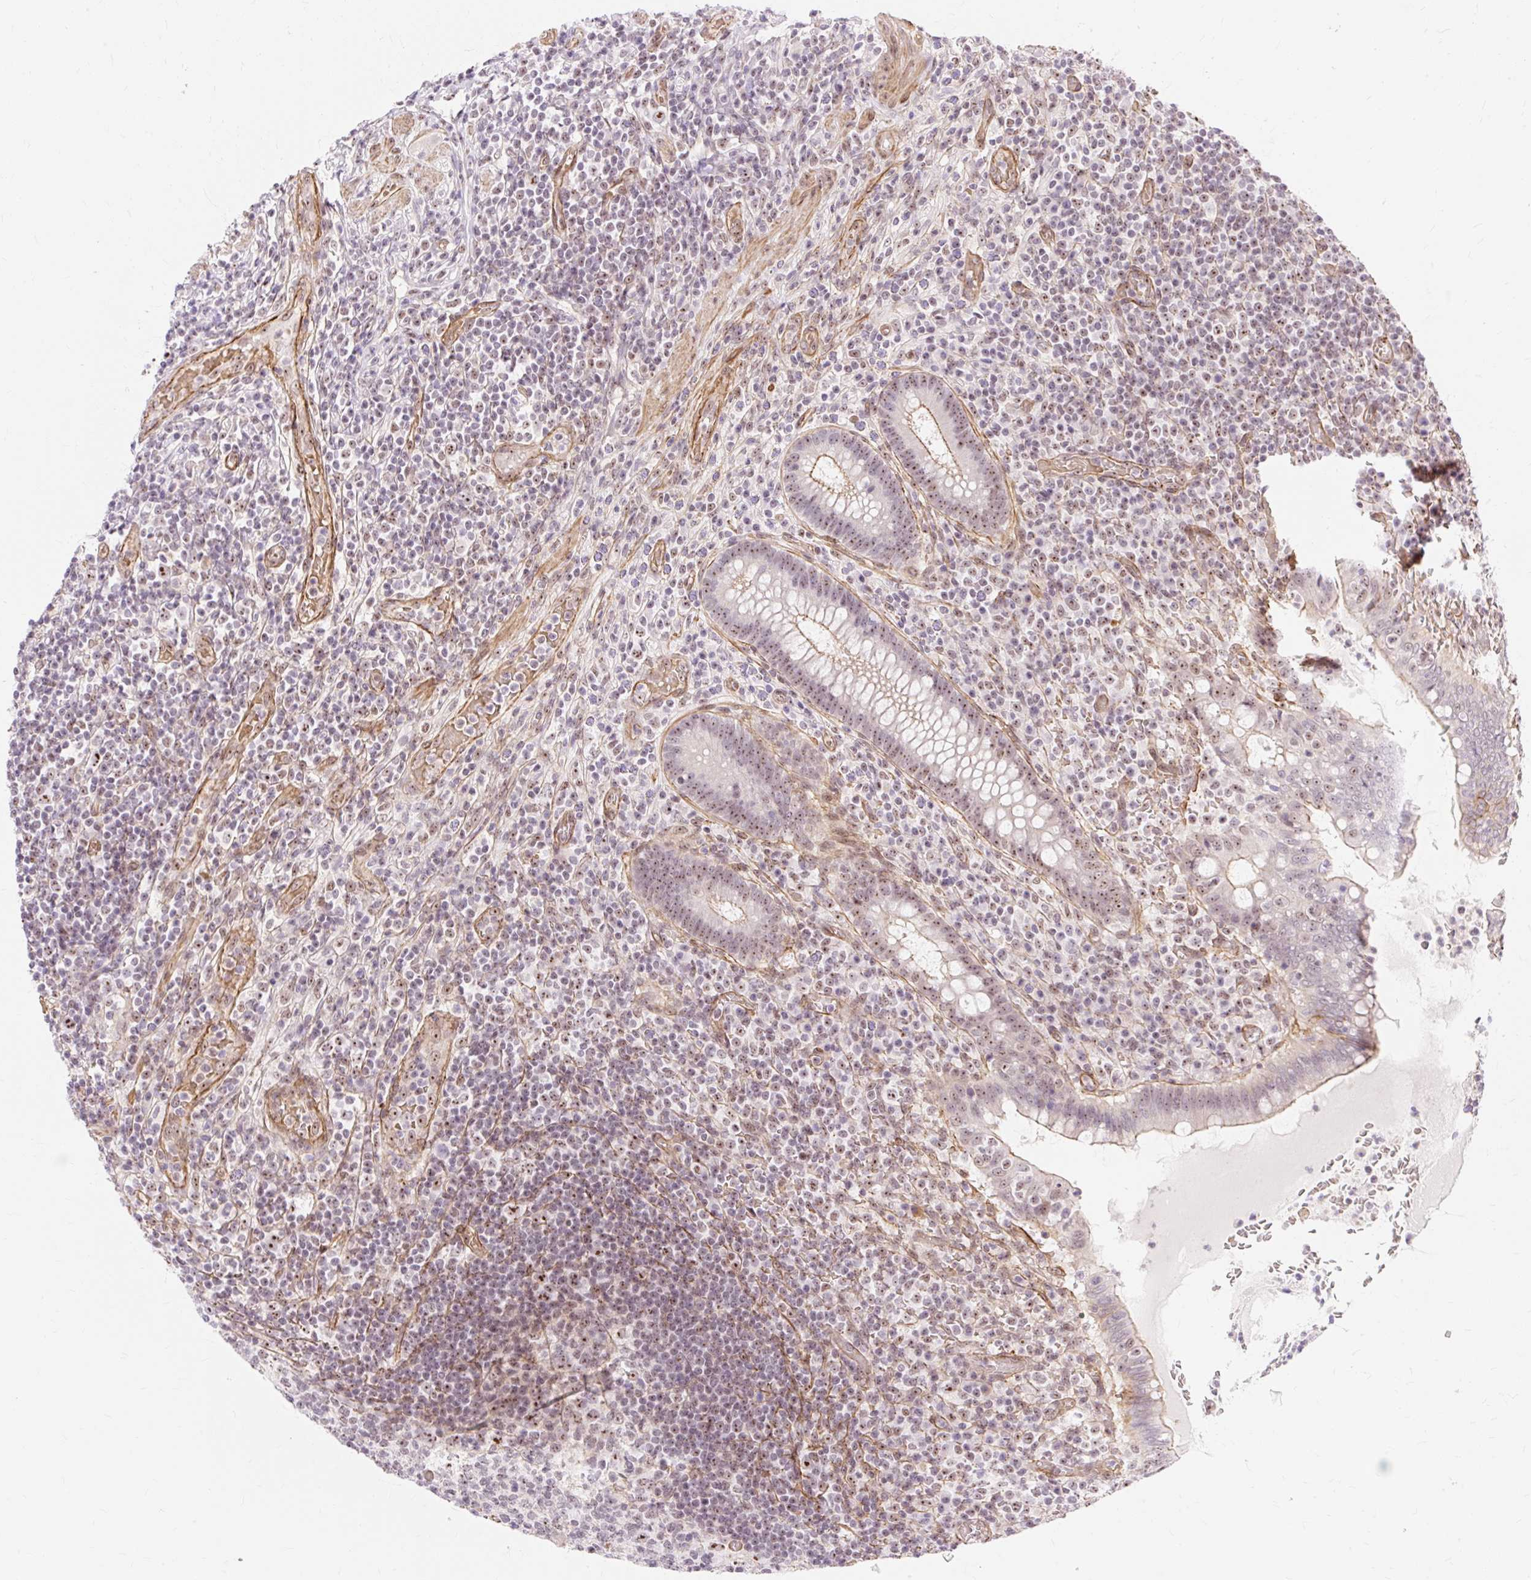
{"staining": {"intensity": "moderate", "quantity": "25%-75%", "location": "cytoplasmic/membranous,nuclear"}, "tissue": "appendix", "cell_type": "Glandular cells", "image_type": "normal", "snomed": [{"axis": "morphology", "description": "Normal tissue, NOS"}, {"axis": "topography", "description": "Appendix"}], "caption": "A photomicrograph showing moderate cytoplasmic/membranous,nuclear expression in about 25%-75% of glandular cells in unremarkable appendix, as visualized by brown immunohistochemical staining.", "gene": "OBP2A", "patient": {"sex": "female", "age": 43}}